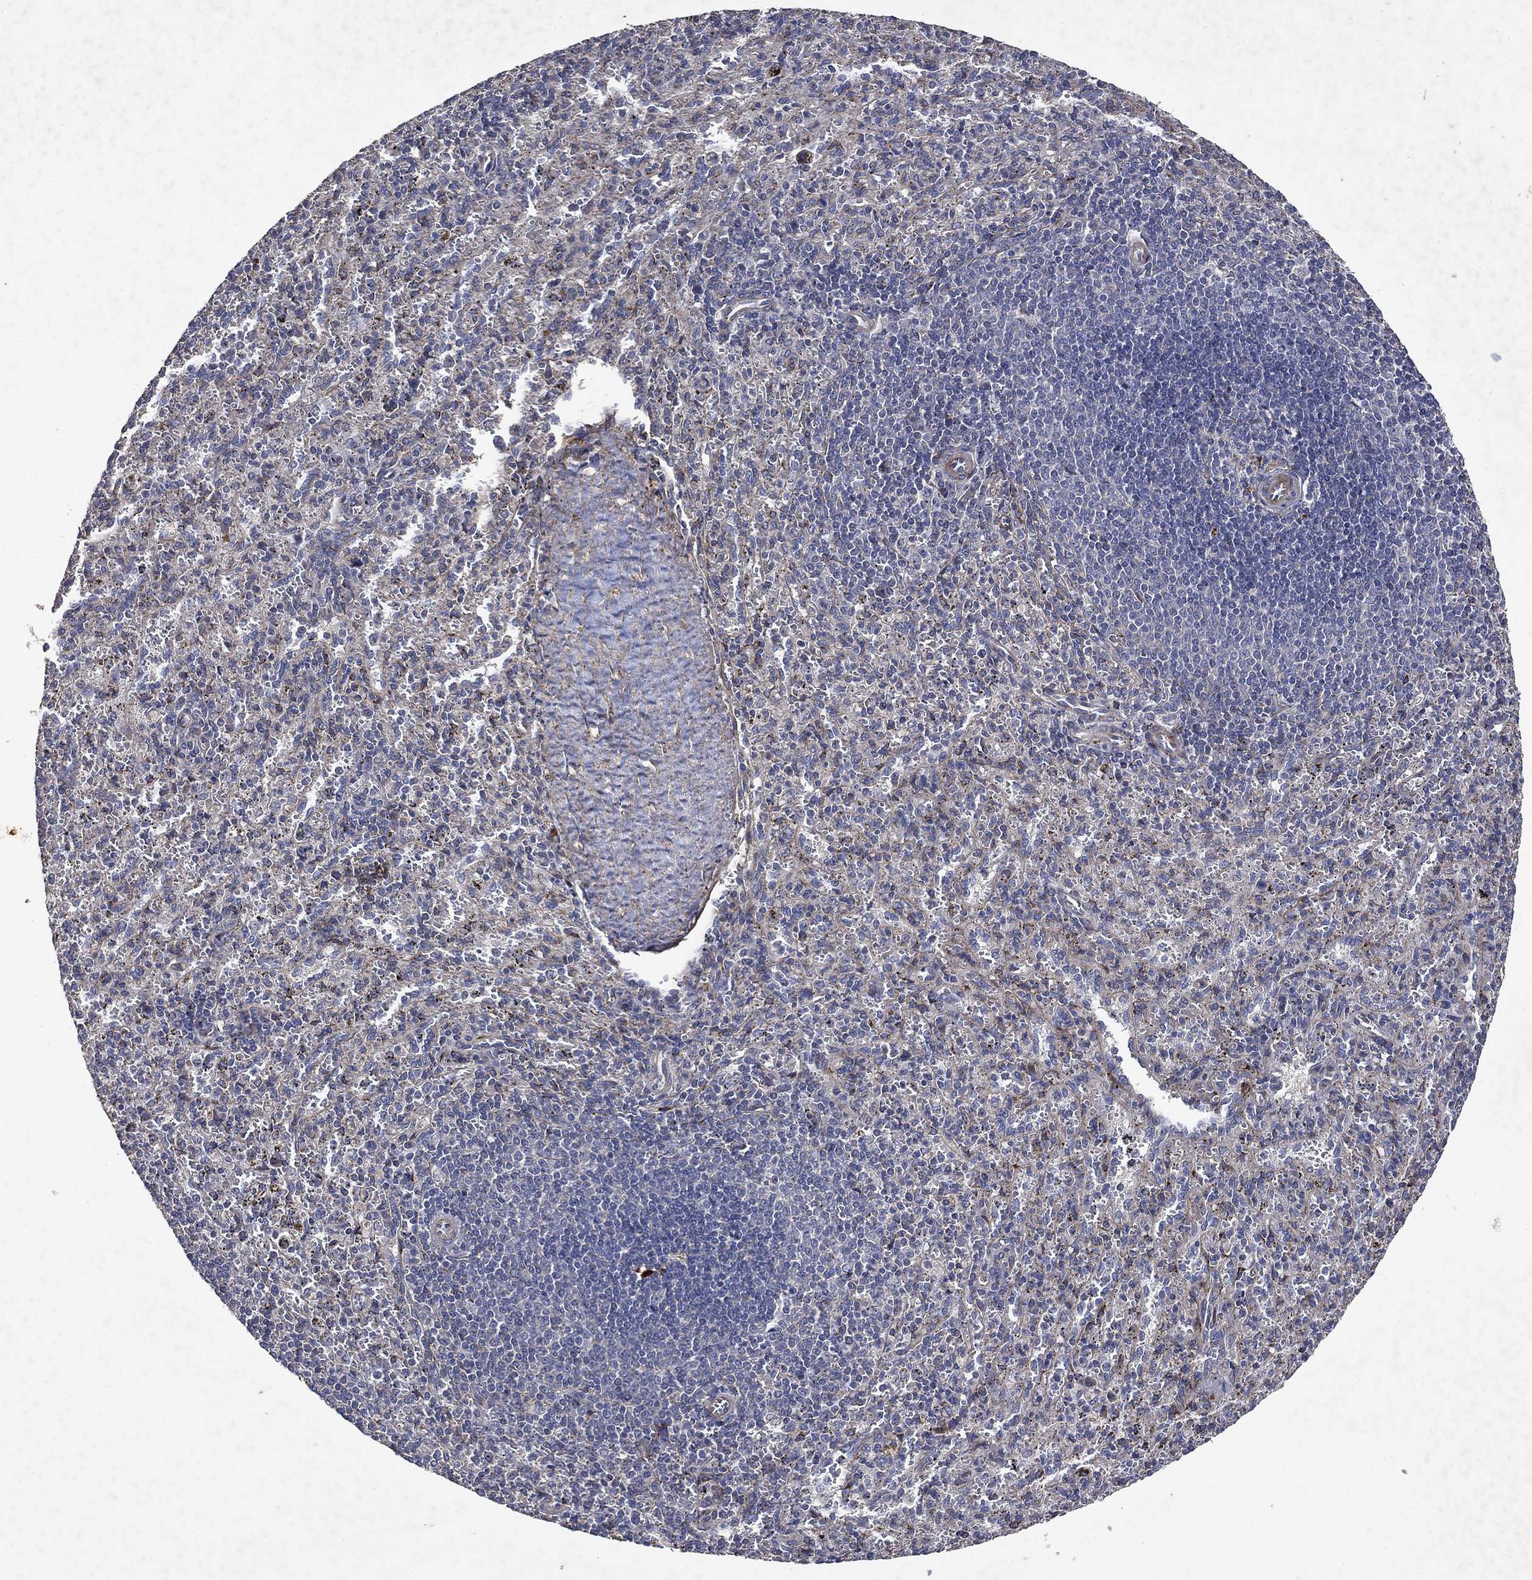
{"staining": {"intensity": "negative", "quantity": "none", "location": "none"}, "tissue": "spleen", "cell_type": "Cells in red pulp", "image_type": "normal", "snomed": [{"axis": "morphology", "description": "Normal tissue, NOS"}, {"axis": "topography", "description": "Spleen"}], "caption": "High magnification brightfield microscopy of normal spleen stained with DAB (3,3'-diaminobenzidine) (brown) and counterstained with hematoxylin (blue): cells in red pulp show no significant positivity. Brightfield microscopy of immunohistochemistry (IHC) stained with DAB (3,3'-diaminobenzidine) (brown) and hematoxylin (blue), captured at high magnification.", "gene": "COL4A2", "patient": {"sex": "male", "age": 57}}